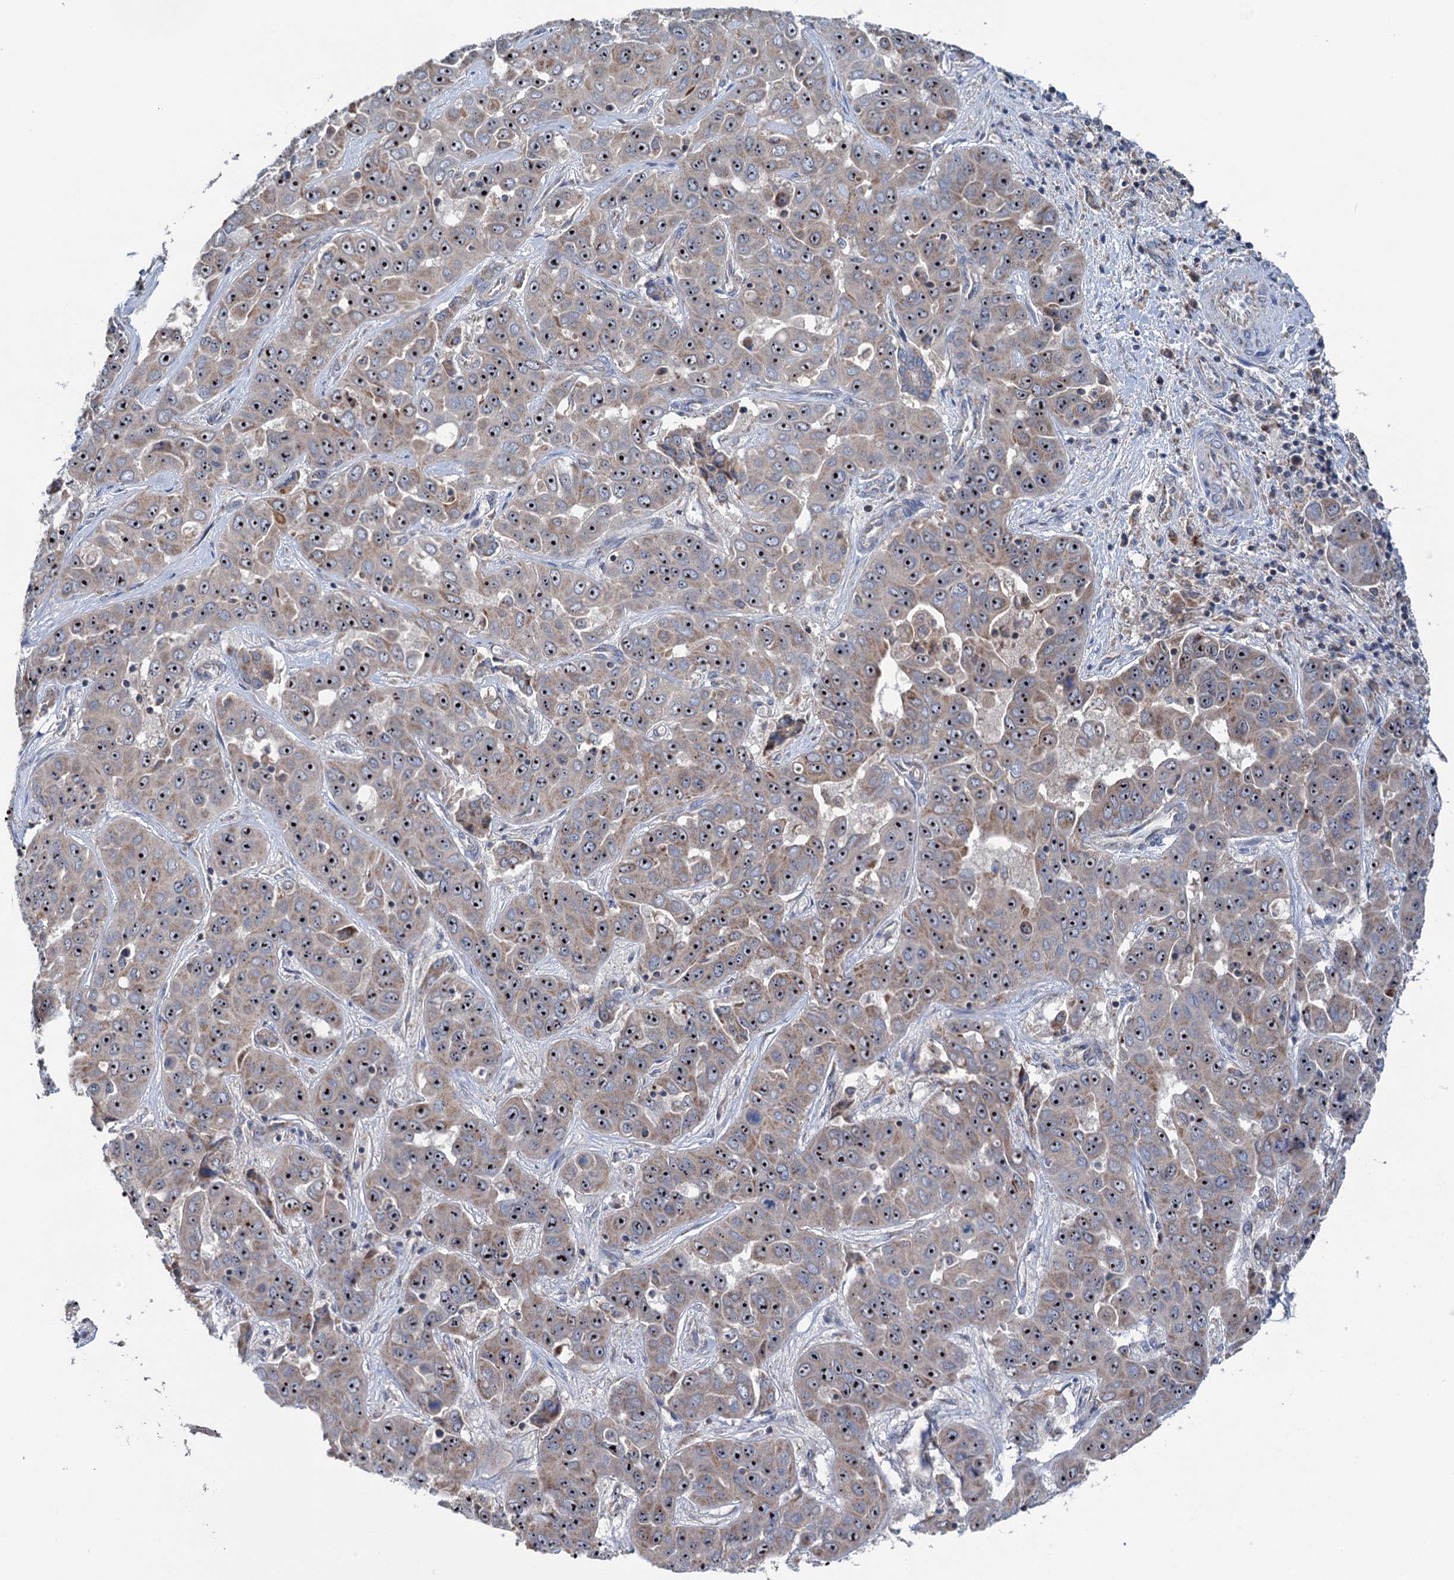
{"staining": {"intensity": "moderate", "quantity": ">75%", "location": "cytoplasmic/membranous,nuclear"}, "tissue": "liver cancer", "cell_type": "Tumor cells", "image_type": "cancer", "snomed": [{"axis": "morphology", "description": "Cholangiocarcinoma"}, {"axis": "topography", "description": "Liver"}], "caption": "The immunohistochemical stain labels moderate cytoplasmic/membranous and nuclear positivity in tumor cells of cholangiocarcinoma (liver) tissue.", "gene": "HTR3B", "patient": {"sex": "female", "age": 52}}